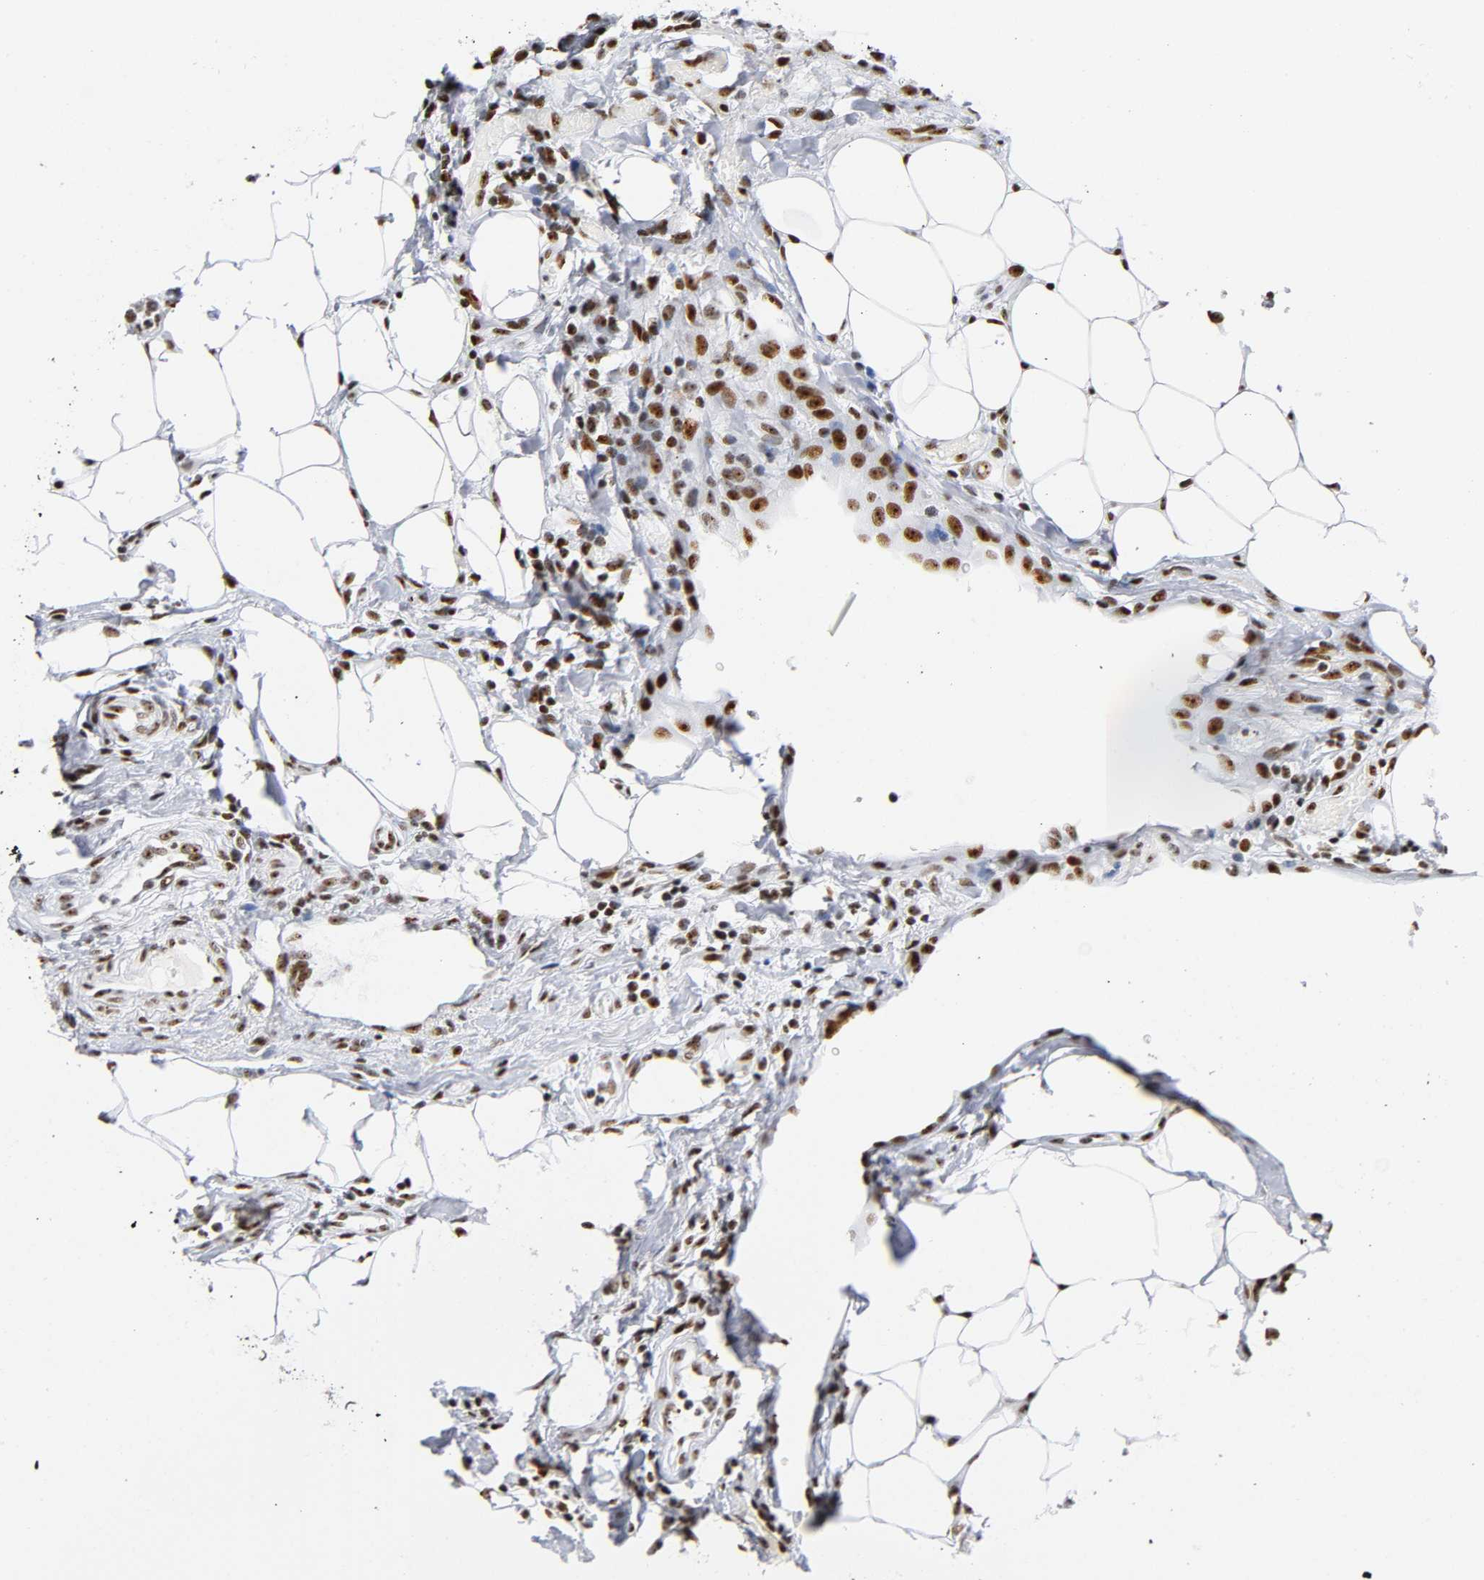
{"staining": {"intensity": "strong", "quantity": ">75%", "location": "nuclear"}, "tissue": "colorectal cancer", "cell_type": "Tumor cells", "image_type": "cancer", "snomed": [{"axis": "morphology", "description": "Adenocarcinoma, NOS"}, {"axis": "topography", "description": "Colon"}], "caption": "Protein staining by IHC demonstrates strong nuclear expression in about >75% of tumor cells in colorectal cancer (adenocarcinoma).", "gene": "UBTF", "patient": {"sex": "female", "age": 86}}